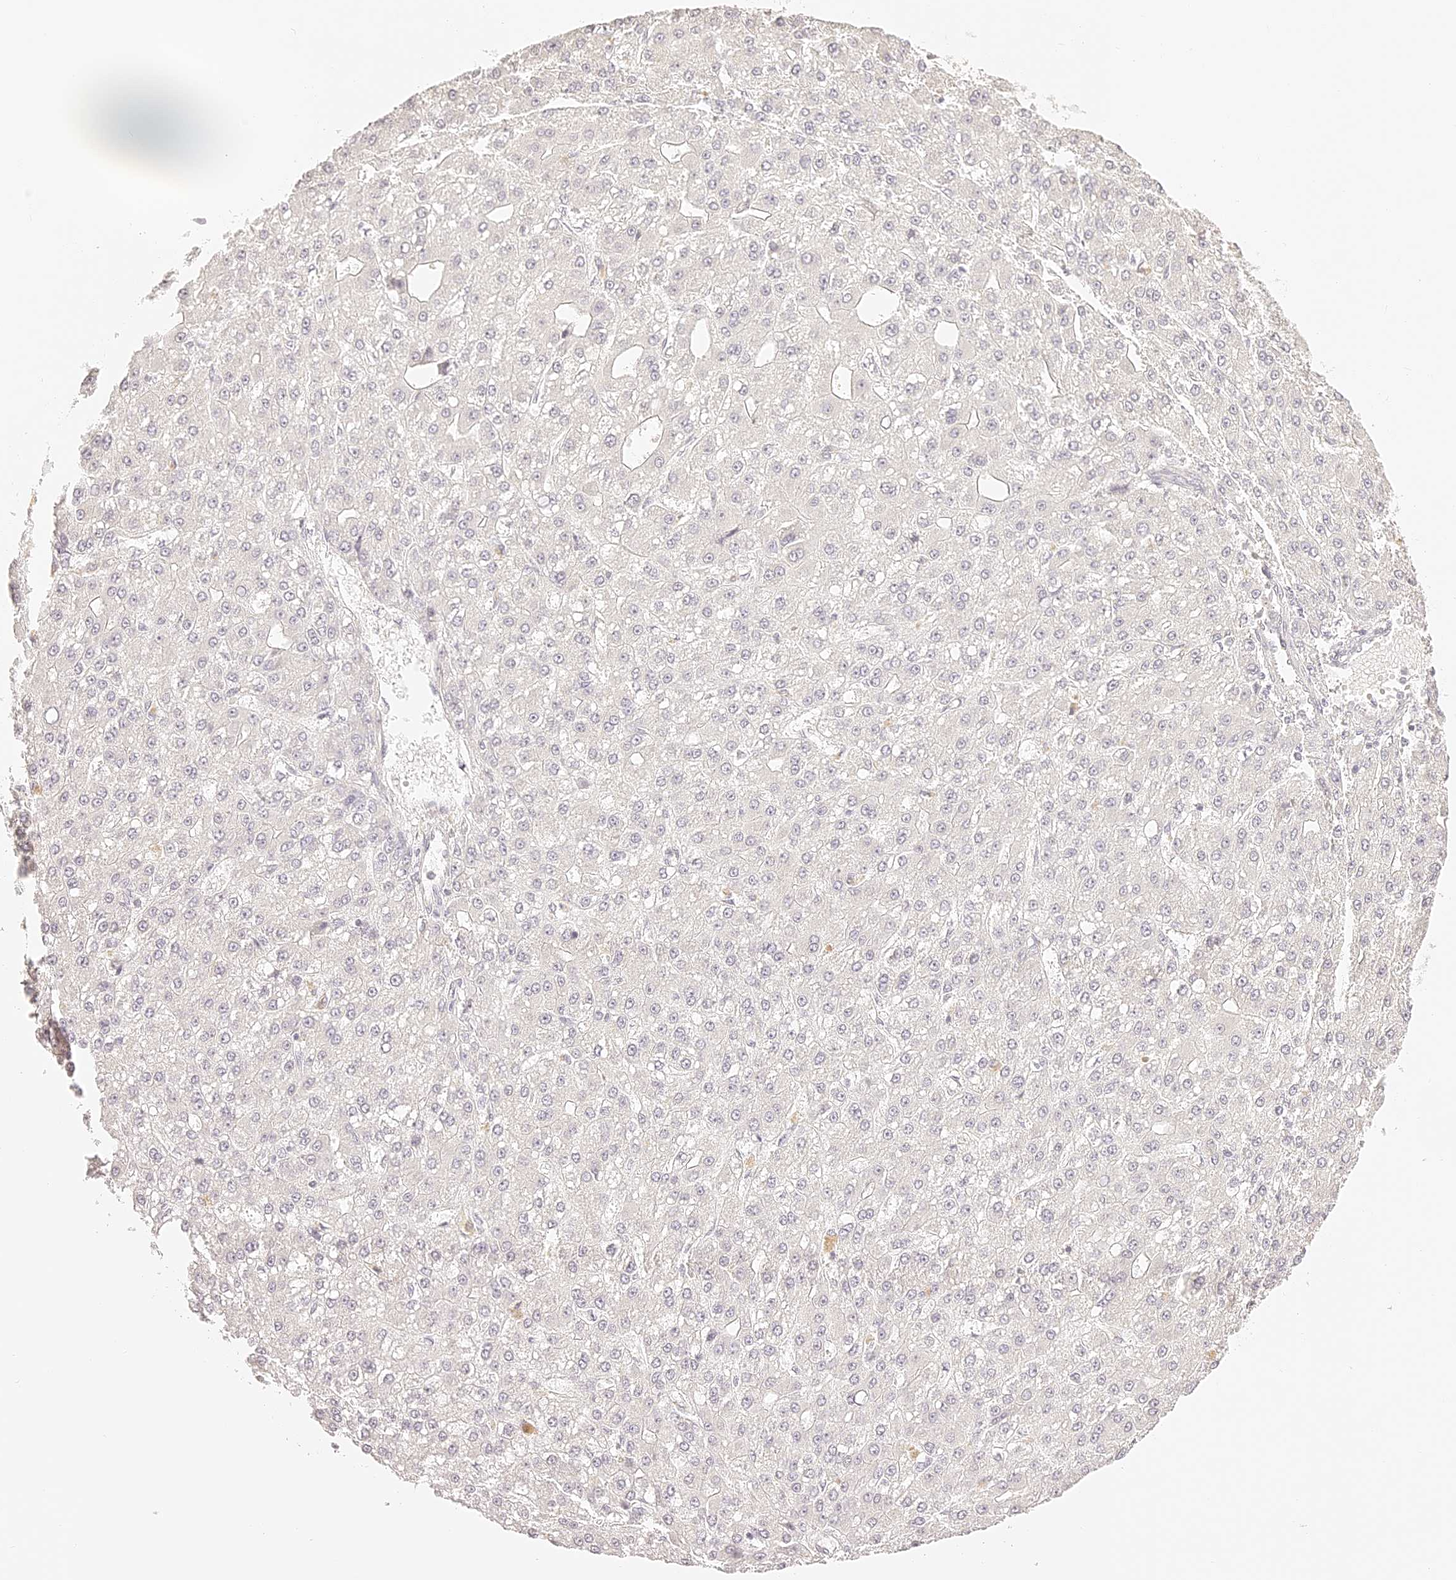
{"staining": {"intensity": "negative", "quantity": "none", "location": "none"}, "tissue": "liver cancer", "cell_type": "Tumor cells", "image_type": "cancer", "snomed": [{"axis": "morphology", "description": "Carcinoma, Hepatocellular, NOS"}, {"axis": "topography", "description": "Liver"}], "caption": "DAB (3,3'-diaminobenzidine) immunohistochemical staining of human liver cancer shows no significant staining in tumor cells.", "gene": "TRIM45", "patient": {"sex": "male", "age": 67}}